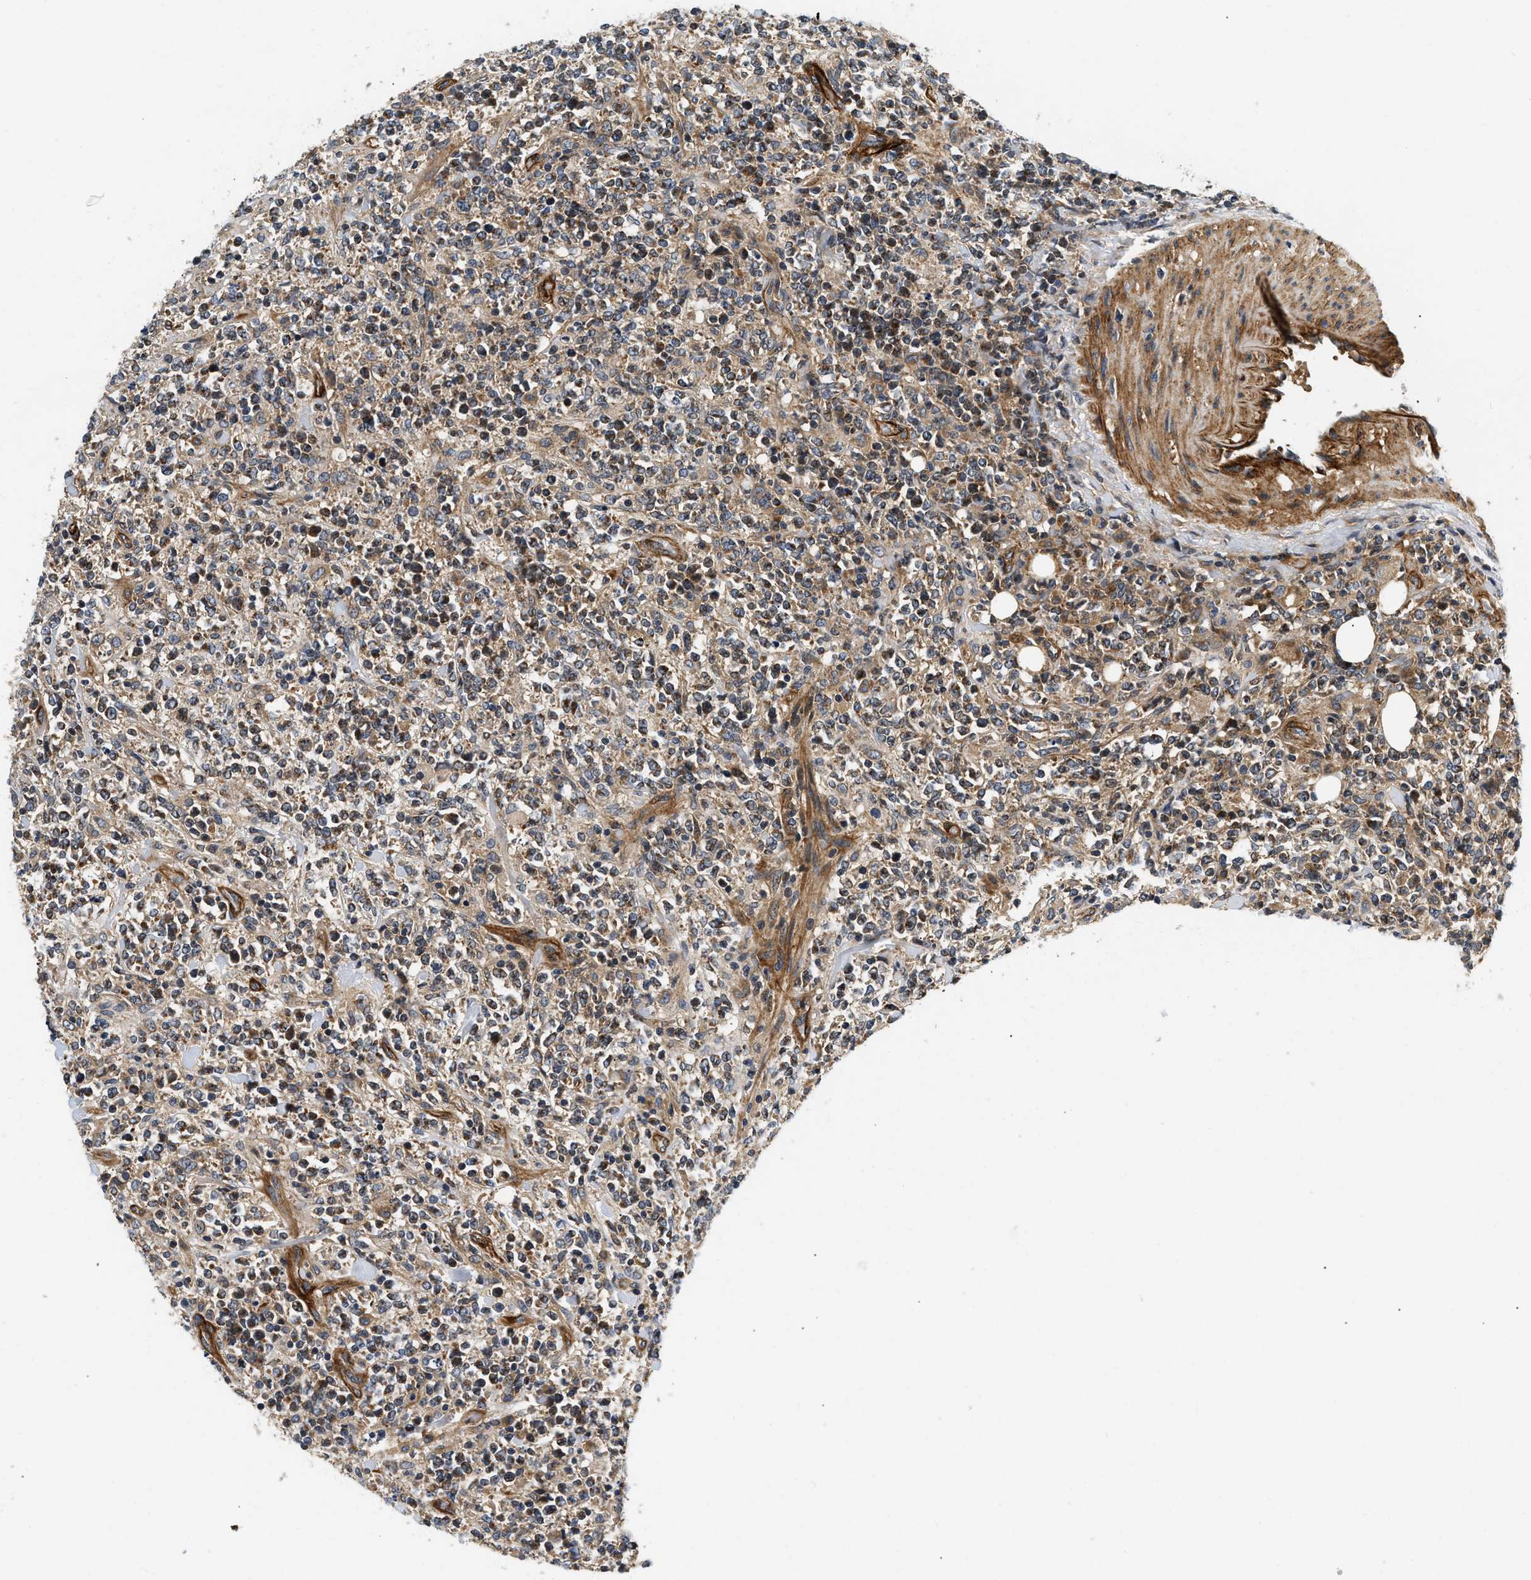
{"staining": {"intensity": "moderate", "quantity": ">75%", "location": "cytoplasmic/membranous"}, "tissue": "lymphoma", "cell_type": "Tumor cells", "image_type": "cancer", "snomed": [{"axis": "morphology", "description": "Malignant lymphoma, non-Hodgkin's type, High grade"}, {"axis": "topography", "description": "Soft tissue"}], "caption": "Protein analysis of lymphoma tissue exhibits moderate cytoplasmic/membranous positivity in approximately >75% of tumor cells. (DAB (3,3'-diaminobenzidine) = brown stain, brightfield microscopy at high magnification).", "gene": "NME6", "patient": {"sex": "male", "age": 18}}